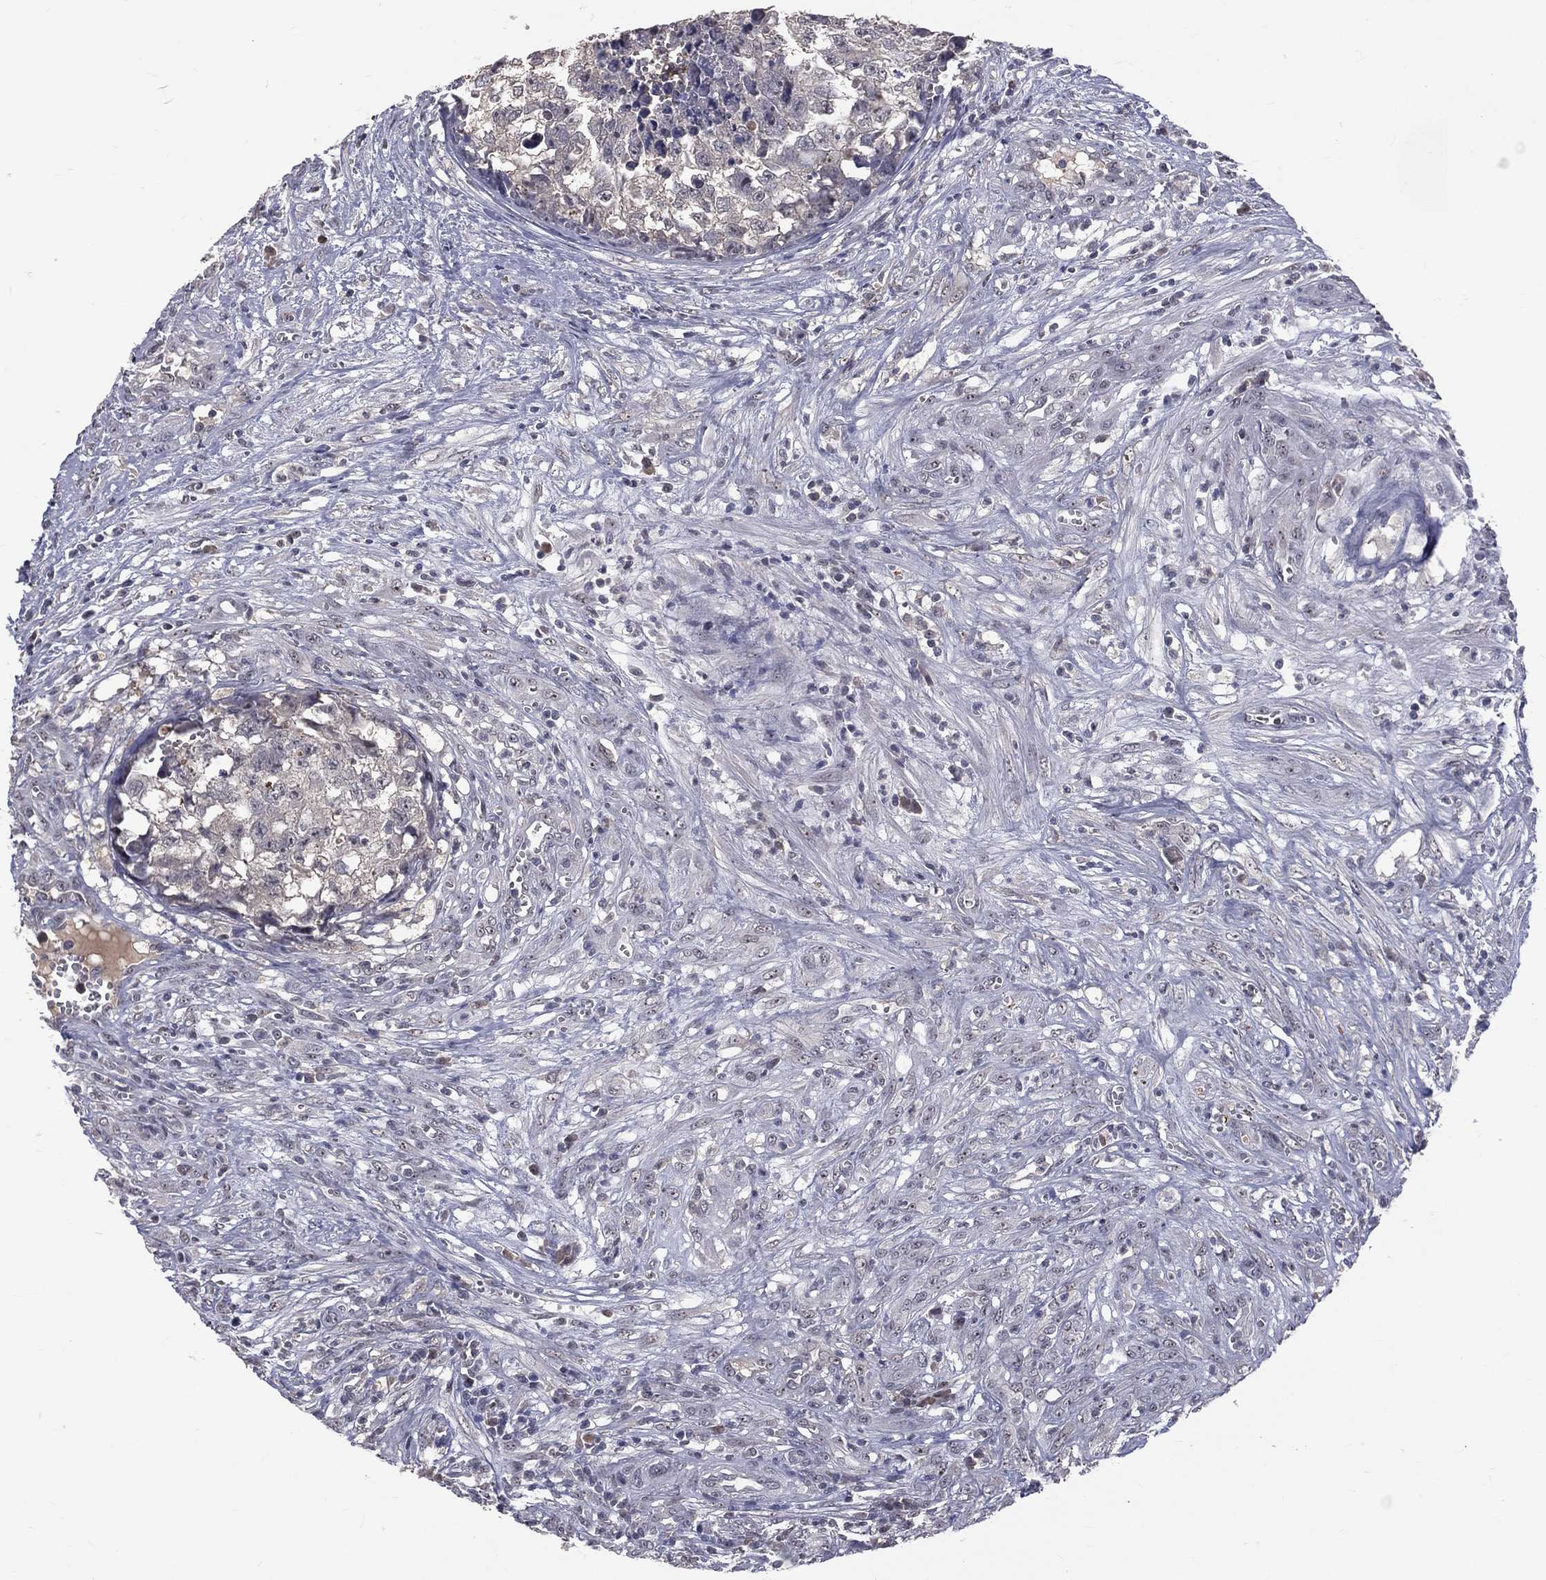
{"staining": {"intensity": "weak", "quantity": "25%-75%", "location": "cytoplasmic/membranous"}, "tissue": "testis cancer", "cell_type": "Tumor cells", "image_type": "cancer", "snomed": [{"axis": "morphology", "description": "Seminoma, NOS"}, {"axis": "morphology", "description": "Carcinoma, Embryonal, NOS"}, {"axis": "topography", "description": "Testis"}], "caption": "High-magnification brightfield microscopy of testis cancer stained with DAB (3,3'-diaminobenzidine) (brown) and counterstained with hematoxylin (blue). tumor cells exhibit weak cytoplasmic/membranous staining is present in approximately25%-75% of cells.", "gene": "DSG4", "patient": {"sex": "male", "age": 22}}